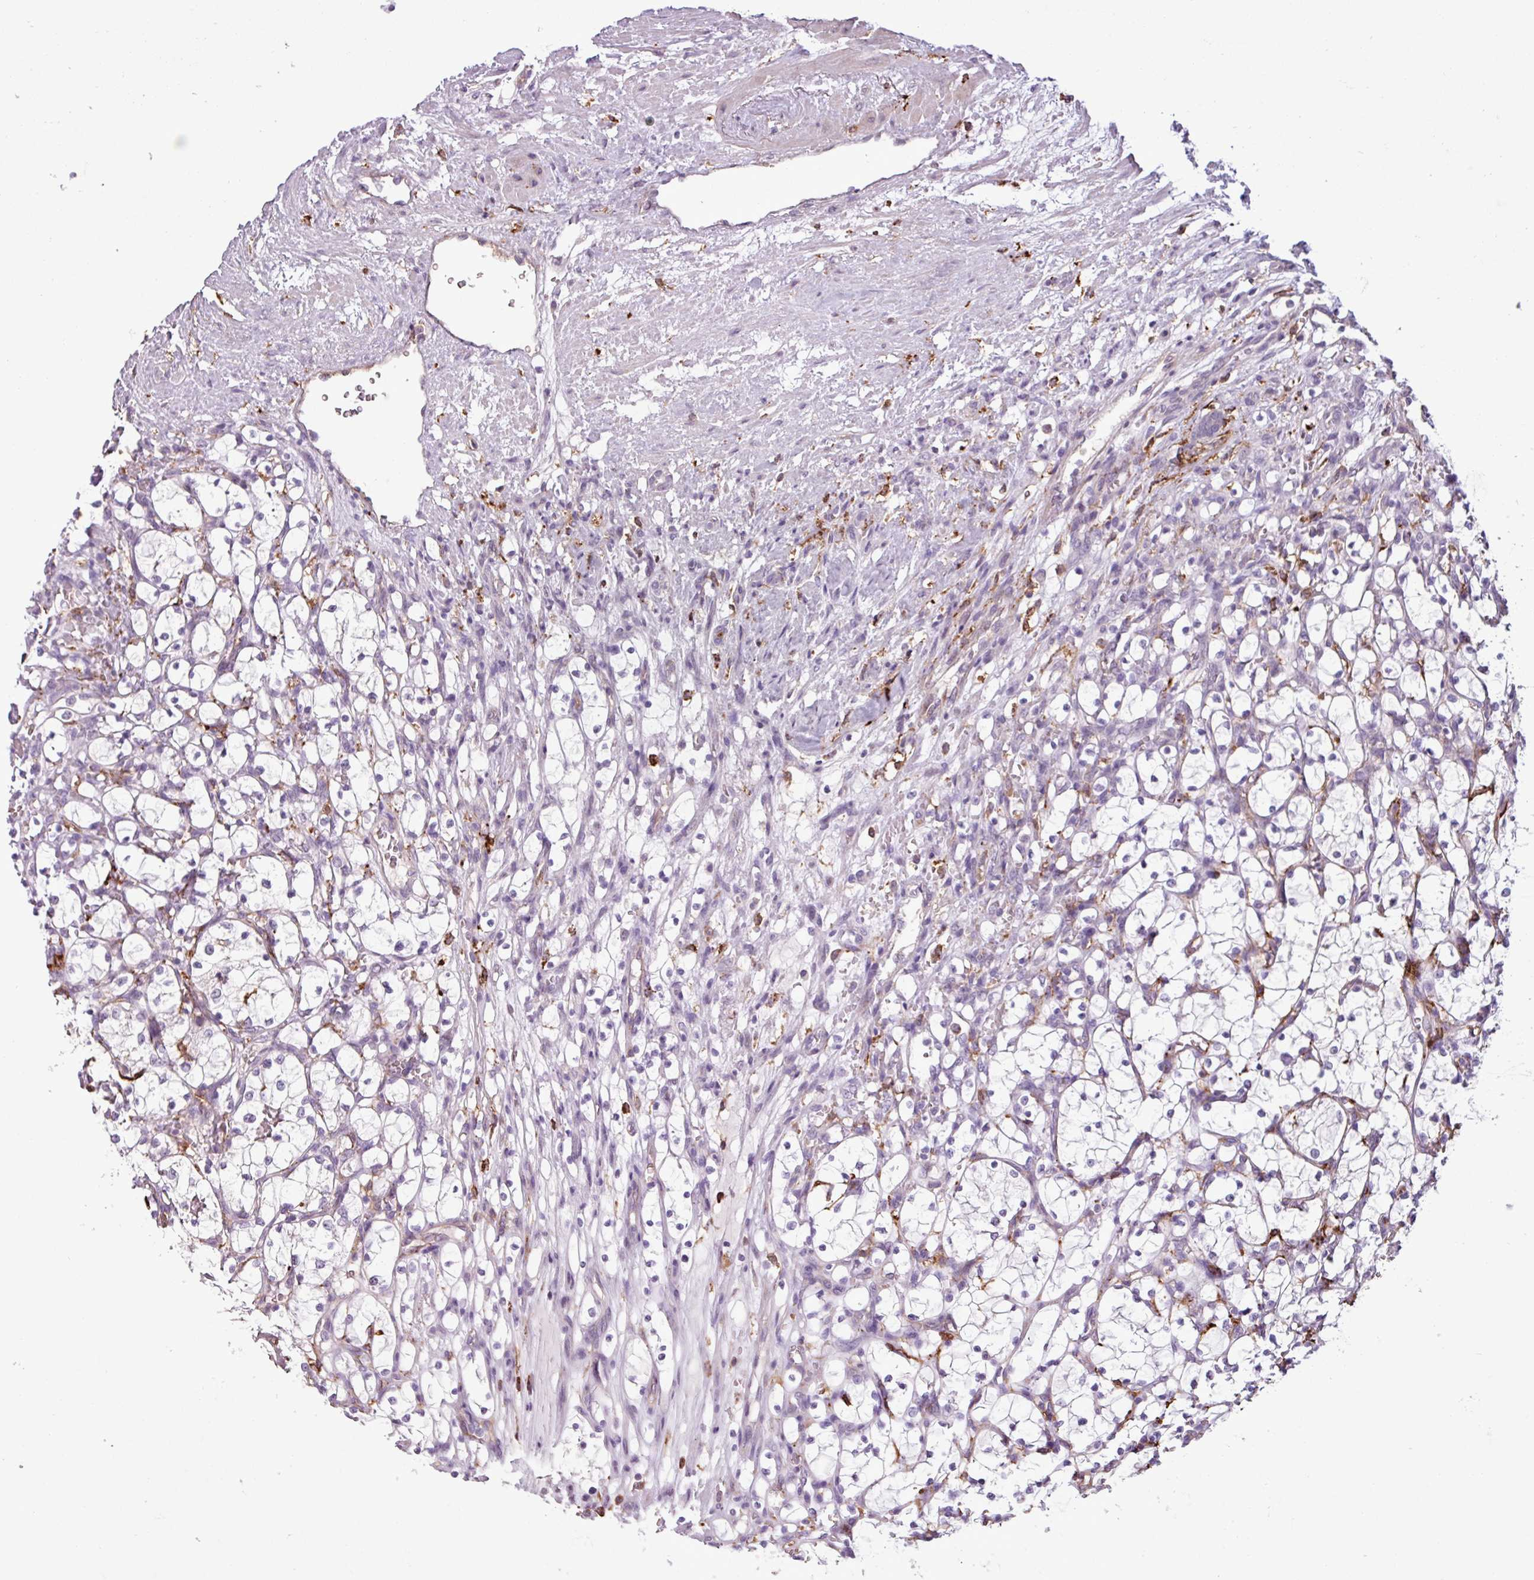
{"staining": {"intensity": "negative", "quantity": "none", "location": "none"}, "tissue": "renal cancer", "cell_type": "Tumor cells", "image_type": "cancer", "snomed": [{"axis": "morphology", "description": "Adenocarcinoma, NOS"}, {"axis": "topography", "description": "Kidney"}], "caption": "IHC photomicrograph of neoplastic tissue: adenocarcinoma (renal) stained with DAB (3,3'-diaminobenzidine) exhibits no significant protein positivity in tumor cells. (DAB (3,3'-diaminobenzidine) immunohistochemistry (IHC), high magnification).", "gene": "C9orf24", "patient": {"sex": "female", "age": 69}}